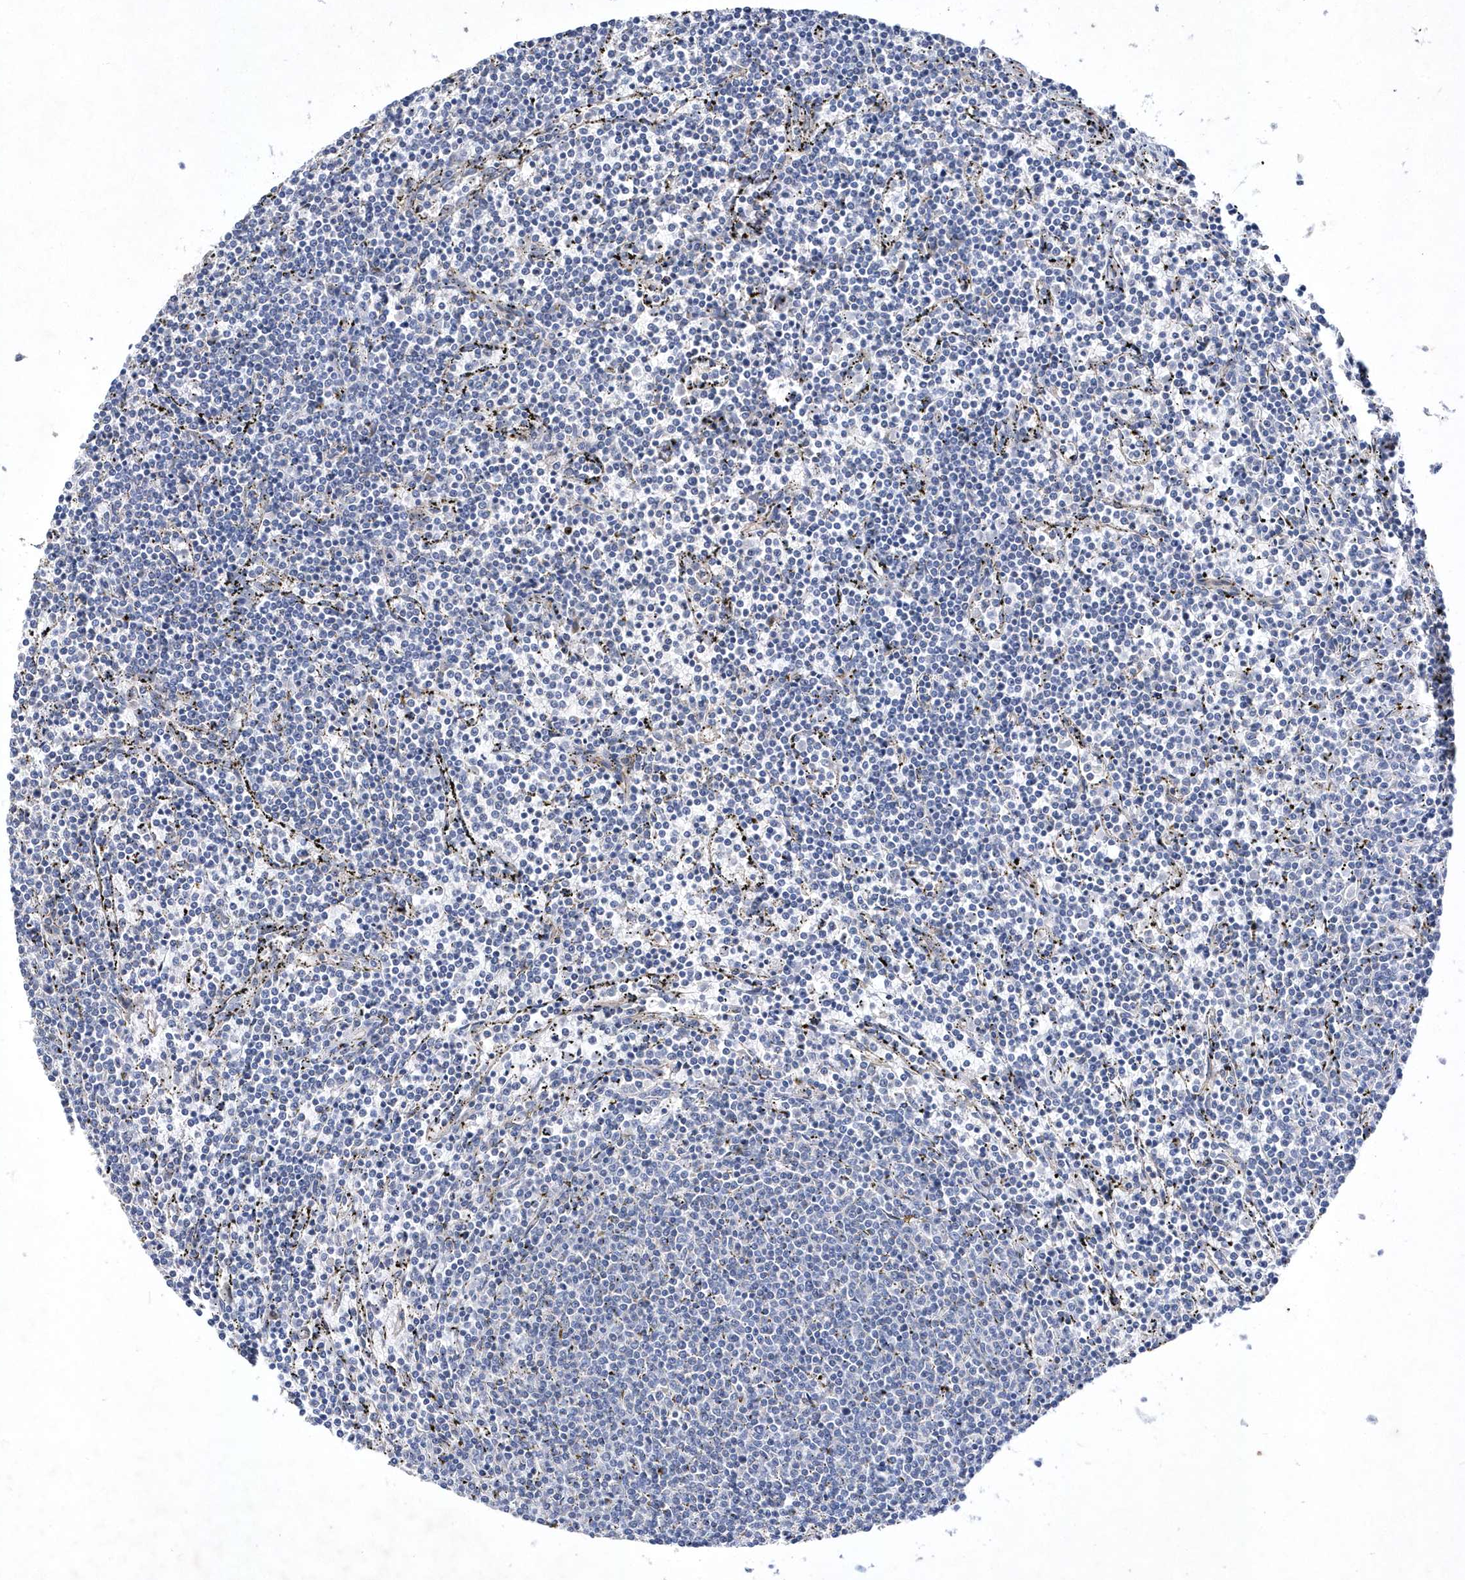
{"staining": {"intensity": "negative", "quantity": "none", "location": "none"}, "tissue": "lymphoma", "cell_type": "Tumor cells", "image_type": "cancer", "snomed": [{"axis": "morphology", "description": "Malignant lymphoma, non-Hodgkin's type, Low grade"}, {"axis": "topography", "description": "Spleen"}], "caption": "Lymphoma stained for a protein using immunohistochemistry demonstrates no staining tumor cells.", "gene": "METTL8", "patient": {"sex": "female", "age": 50}}